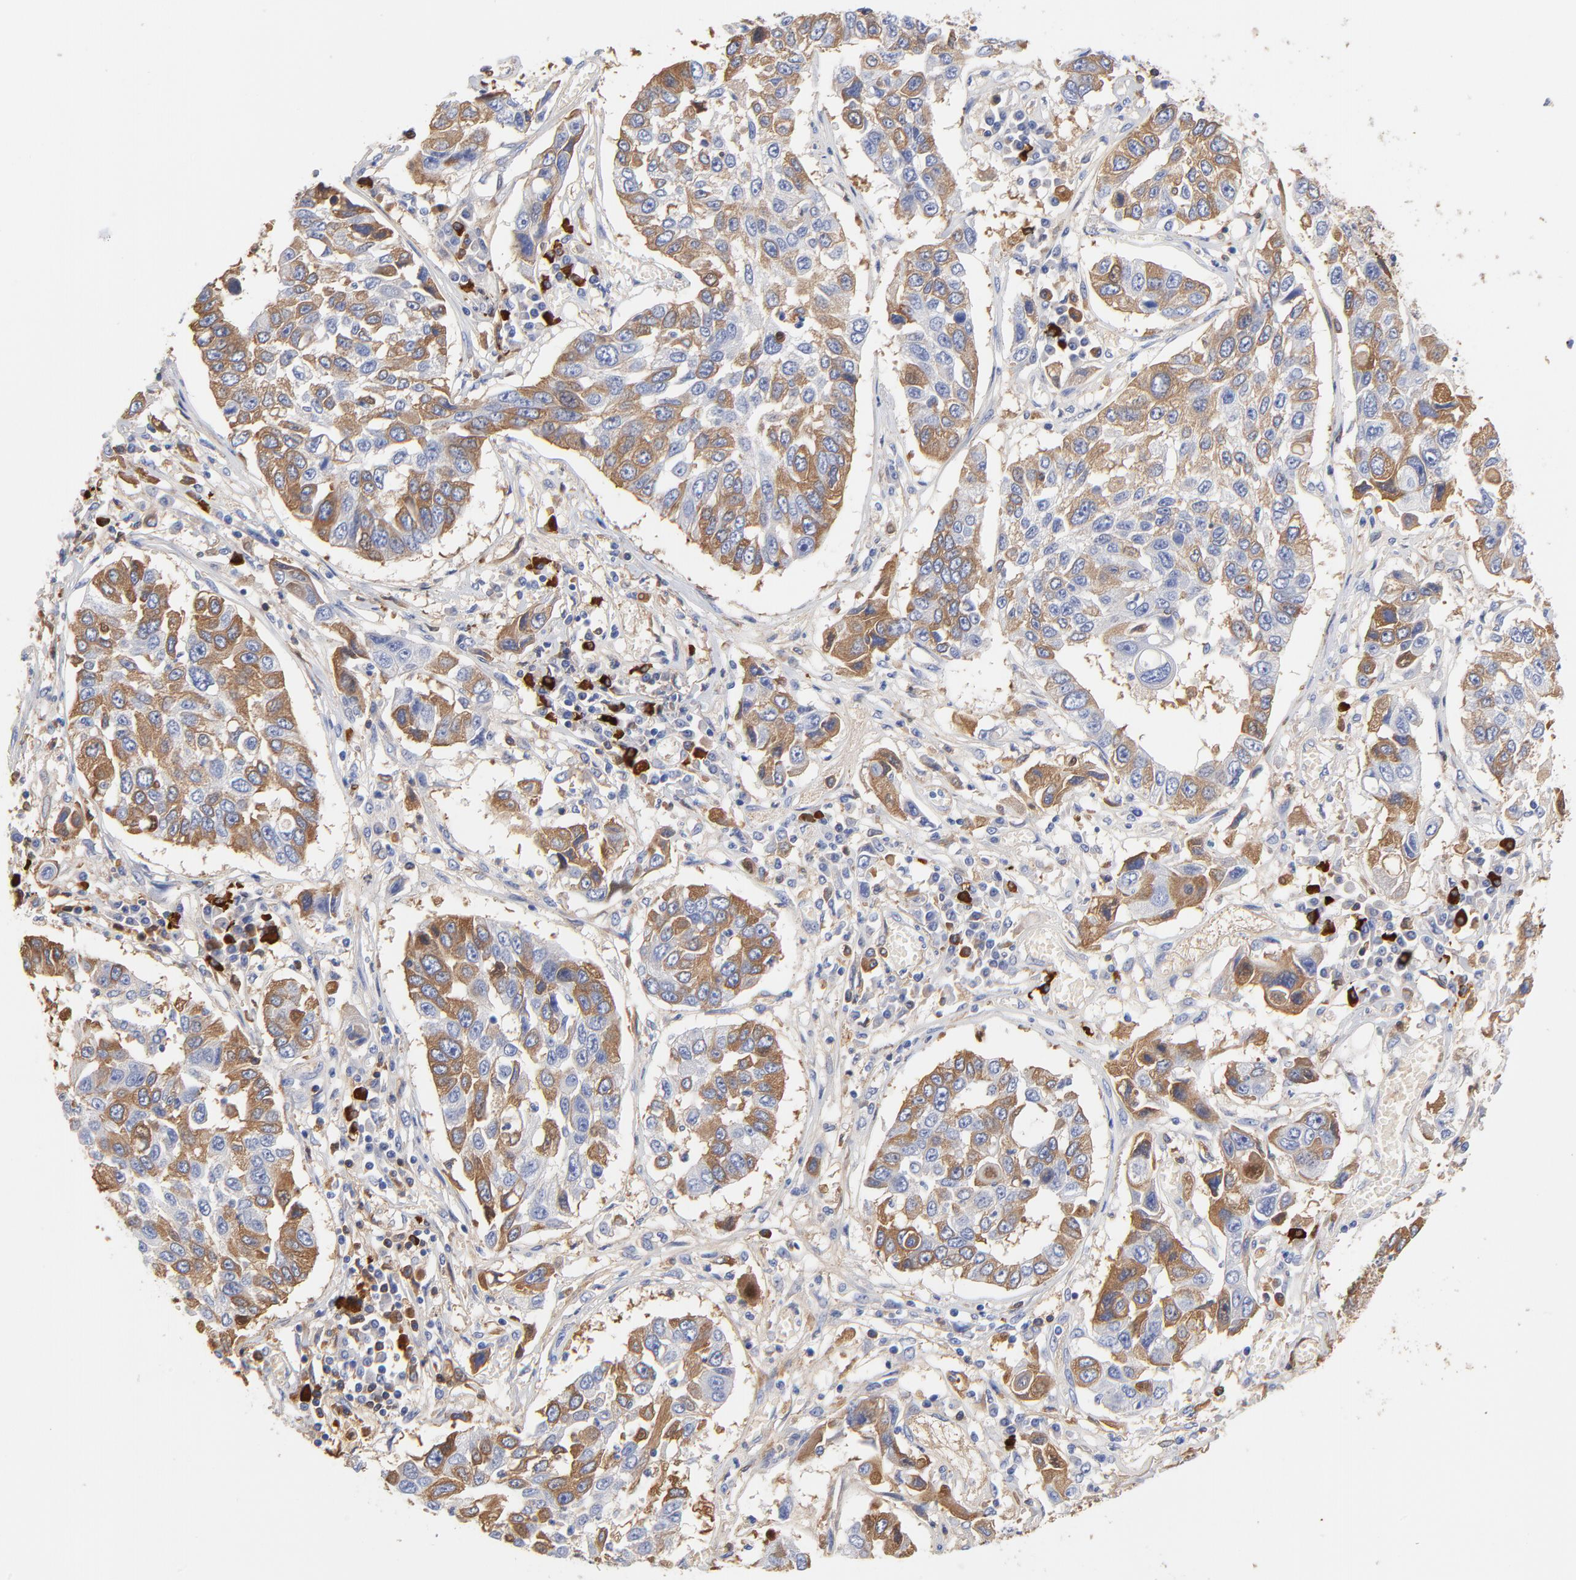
{"staining": {"intensity": "weak", "quantity": "25%-75%", "location": "cytoplasmic/membranous"}, "tissue": "lung cancer", "cell_type": "Tumor cells", "image_type": "cancer", "snomed": [{"axis": "morphology", "description": "Squamous cell carcinoma, NOS"}, {"axis": "topography", "description": "Lung"}], "caption": "Protein analysis of lung squamous cell carcinoma tissue exhibits weak cytoplasmic/membranous positivity in approximately 25%-75% of tumor cells. The staining is performed using DAB brown chromogen to label protein expression. The nuclei are counter-stained blue using hematoxylin.", "gene": "IGLV3-10", "patient": {"sex": "male", "age": 71}}